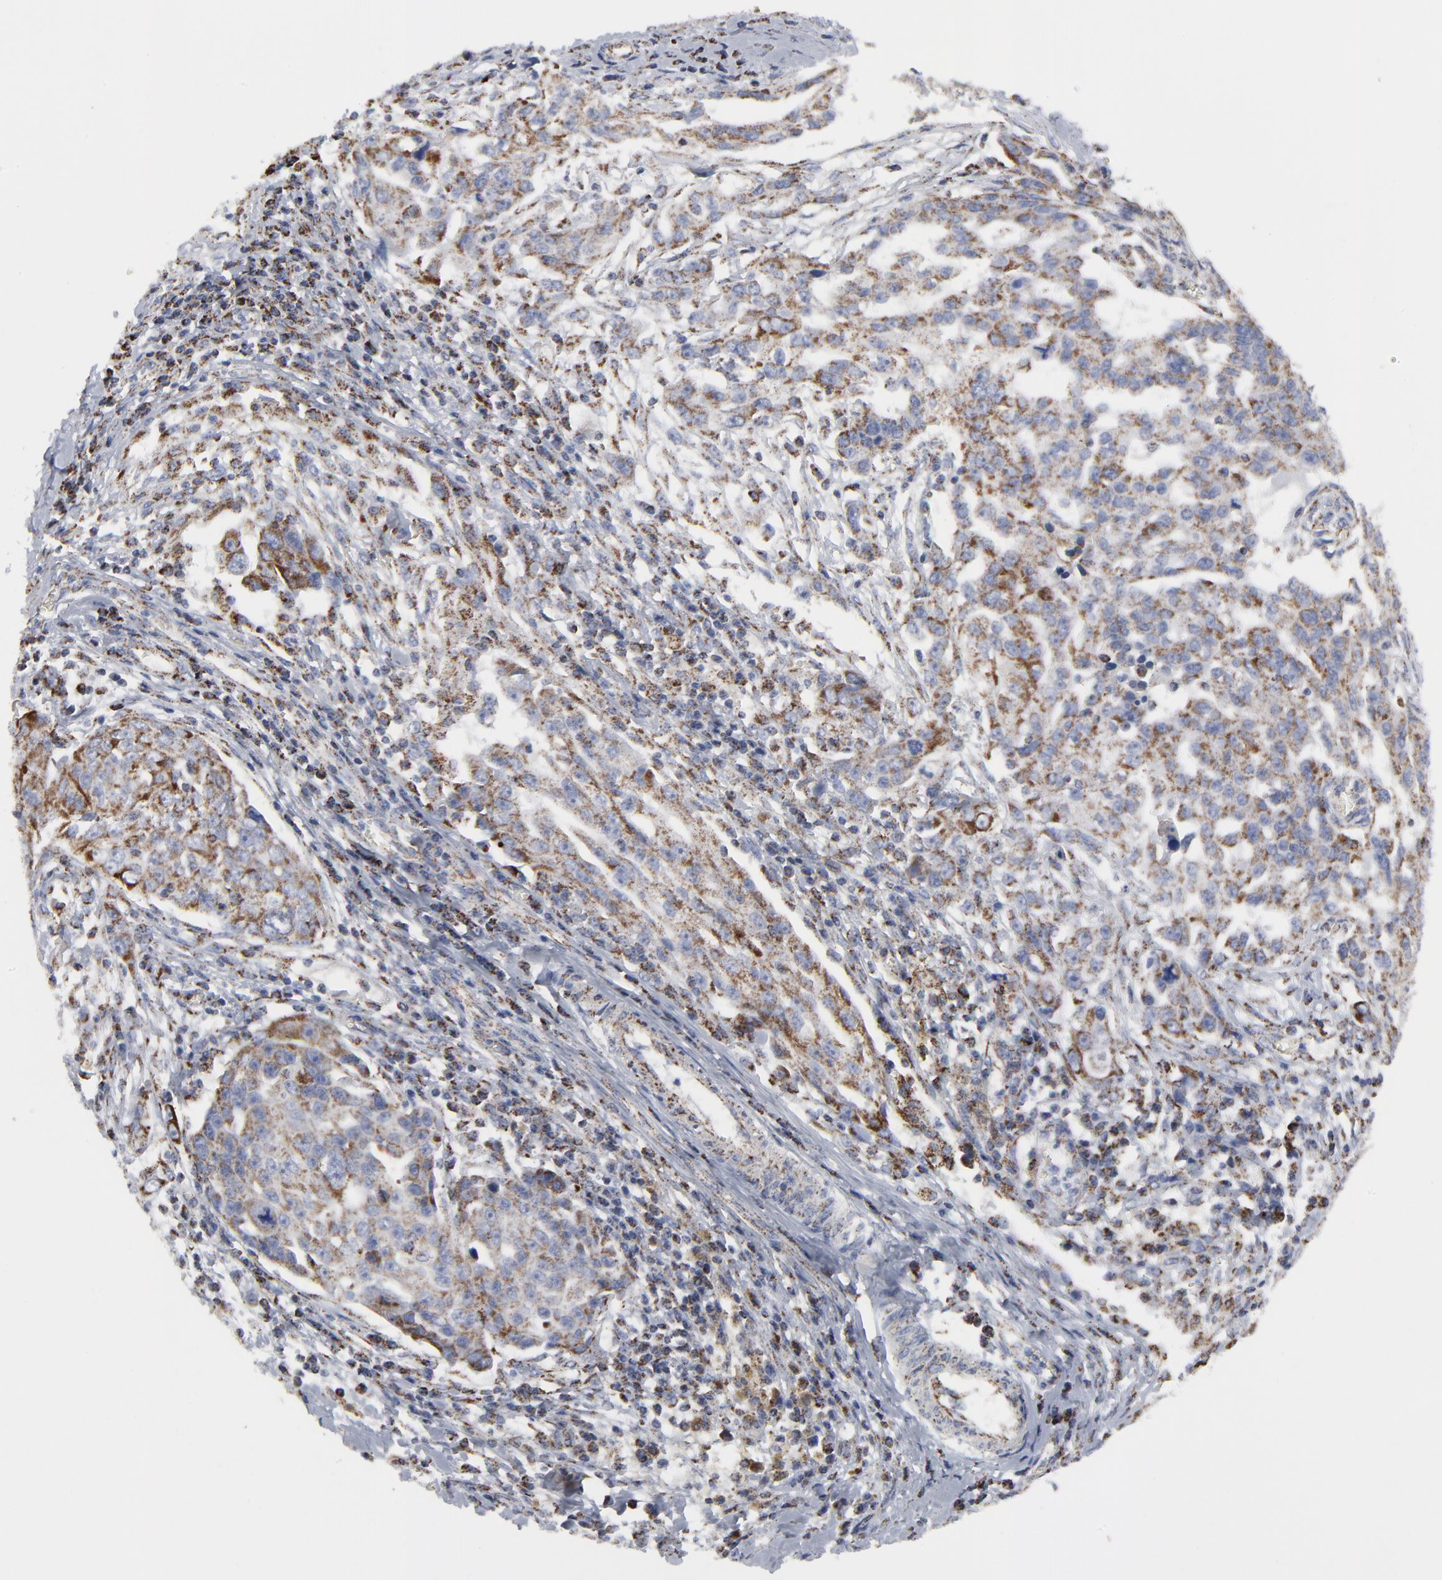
{"staining": {"intensity": "weak", "quantity": ">75%", "location": "cytoplasmic/membranous"}, "tissue": "ovarian cancer", "cell_type": "Tumor cells", "image_type": "cancer", "snomed": [{"axis": "morphology", "description": "Carcinoma, endometroid"}, {"axis": "topography", "description": "Ovary"}], "caption": "Endometroid carcinoma (ovarian) was stained to show a protein in brown. There is low levels of weak cytoplasmic/membranous expression in approximately >75% of tumor cells.", "gene": "TXNRD2", "patient": {"sex": "female", "age": 75}}